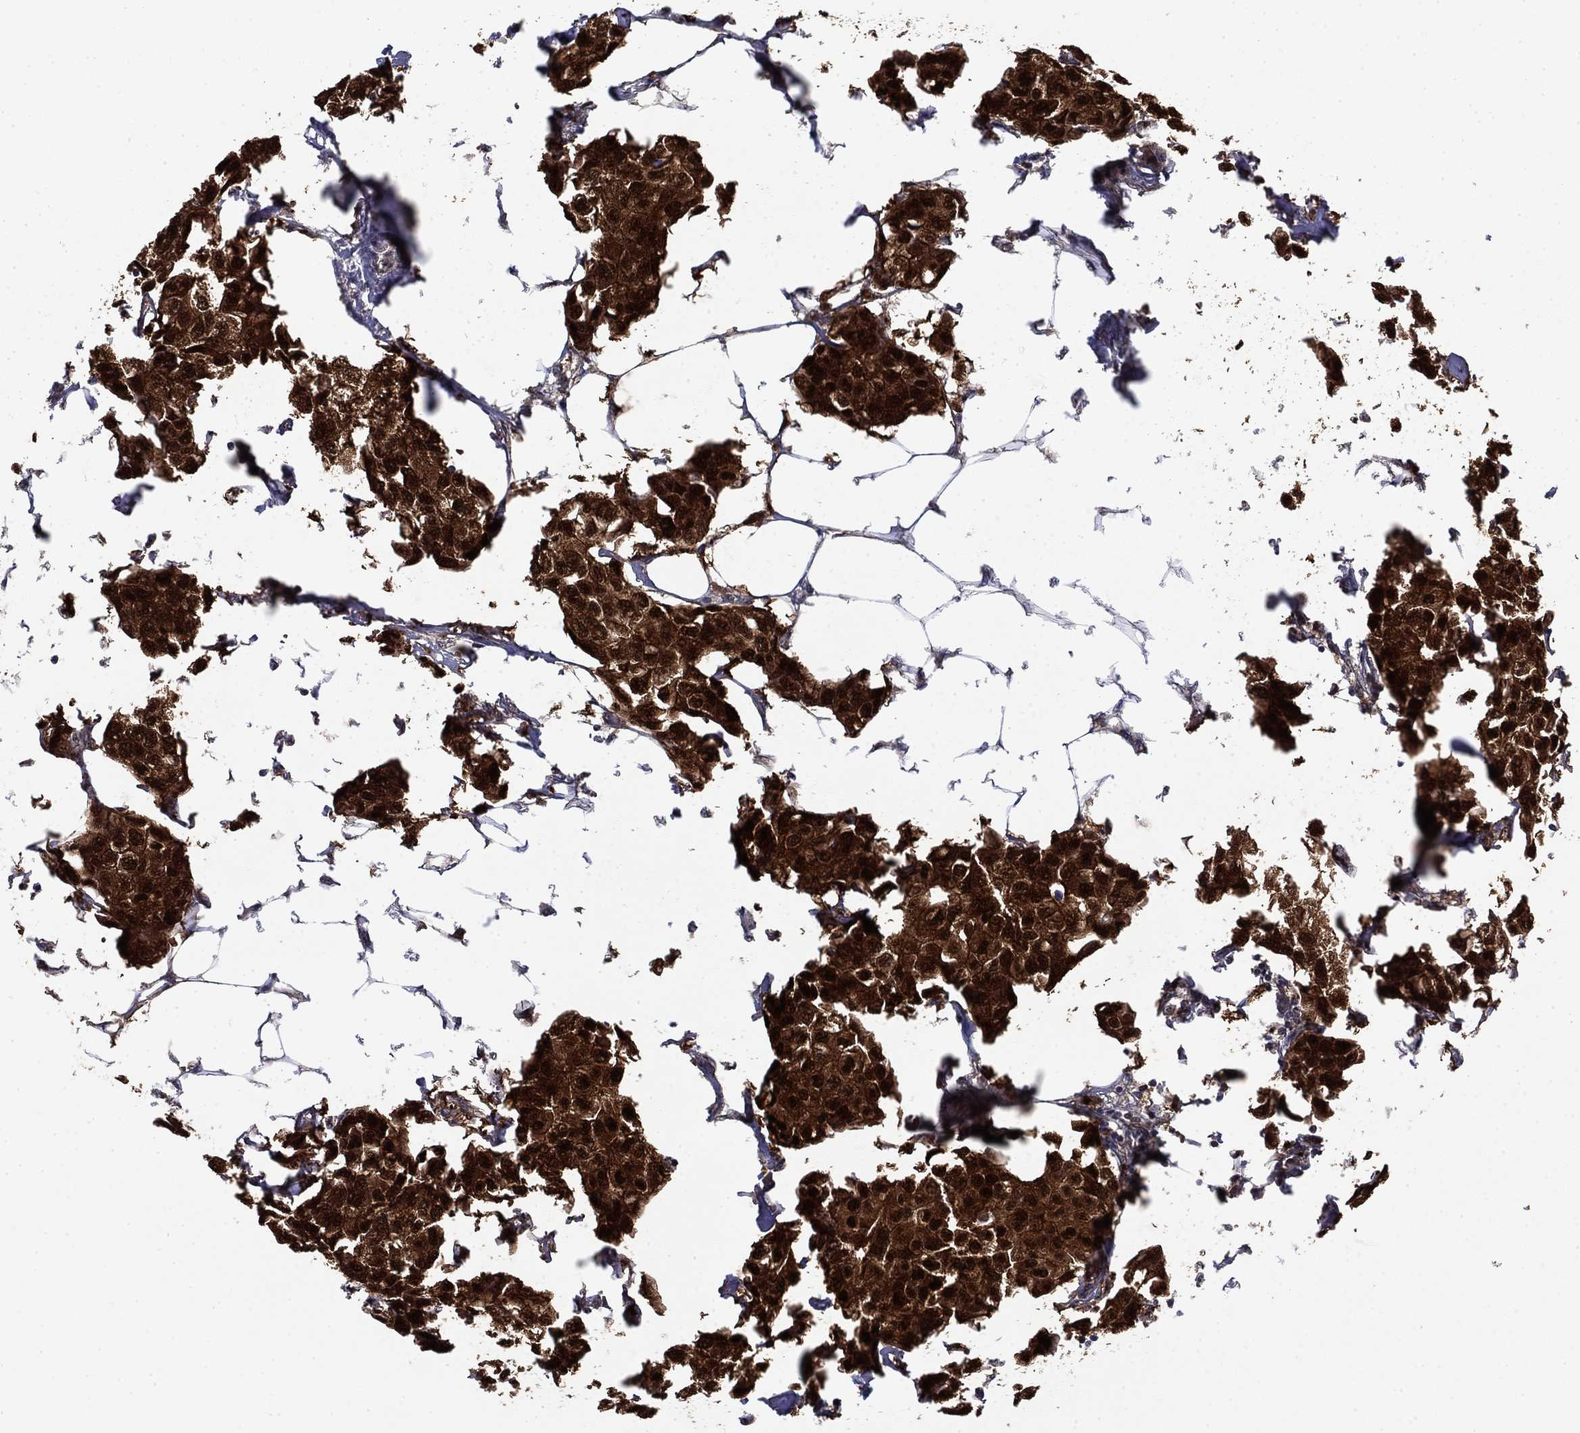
{"staining": {"intensity": "strong", "quantity": ">75%", "location": "cytoplasmic/membranous,nuclear"}, "tissue": "breast cancer", "cell_type": "Tumor cells", "image_type": "cancer", "snomed": [{"axis": "morphology", "description": "Duct carcinoma"}, {"axis": "topography", "description": "Breast"}], "caption": "This histopathology image displays immunohistochemistry staining of human breast cancer, with high strong cytoplasmic/membranous and nuclear positivity in about >75% of tumor cells.", "gene": "FKBP4", "patient": {"sex": "female", "age": 80}}